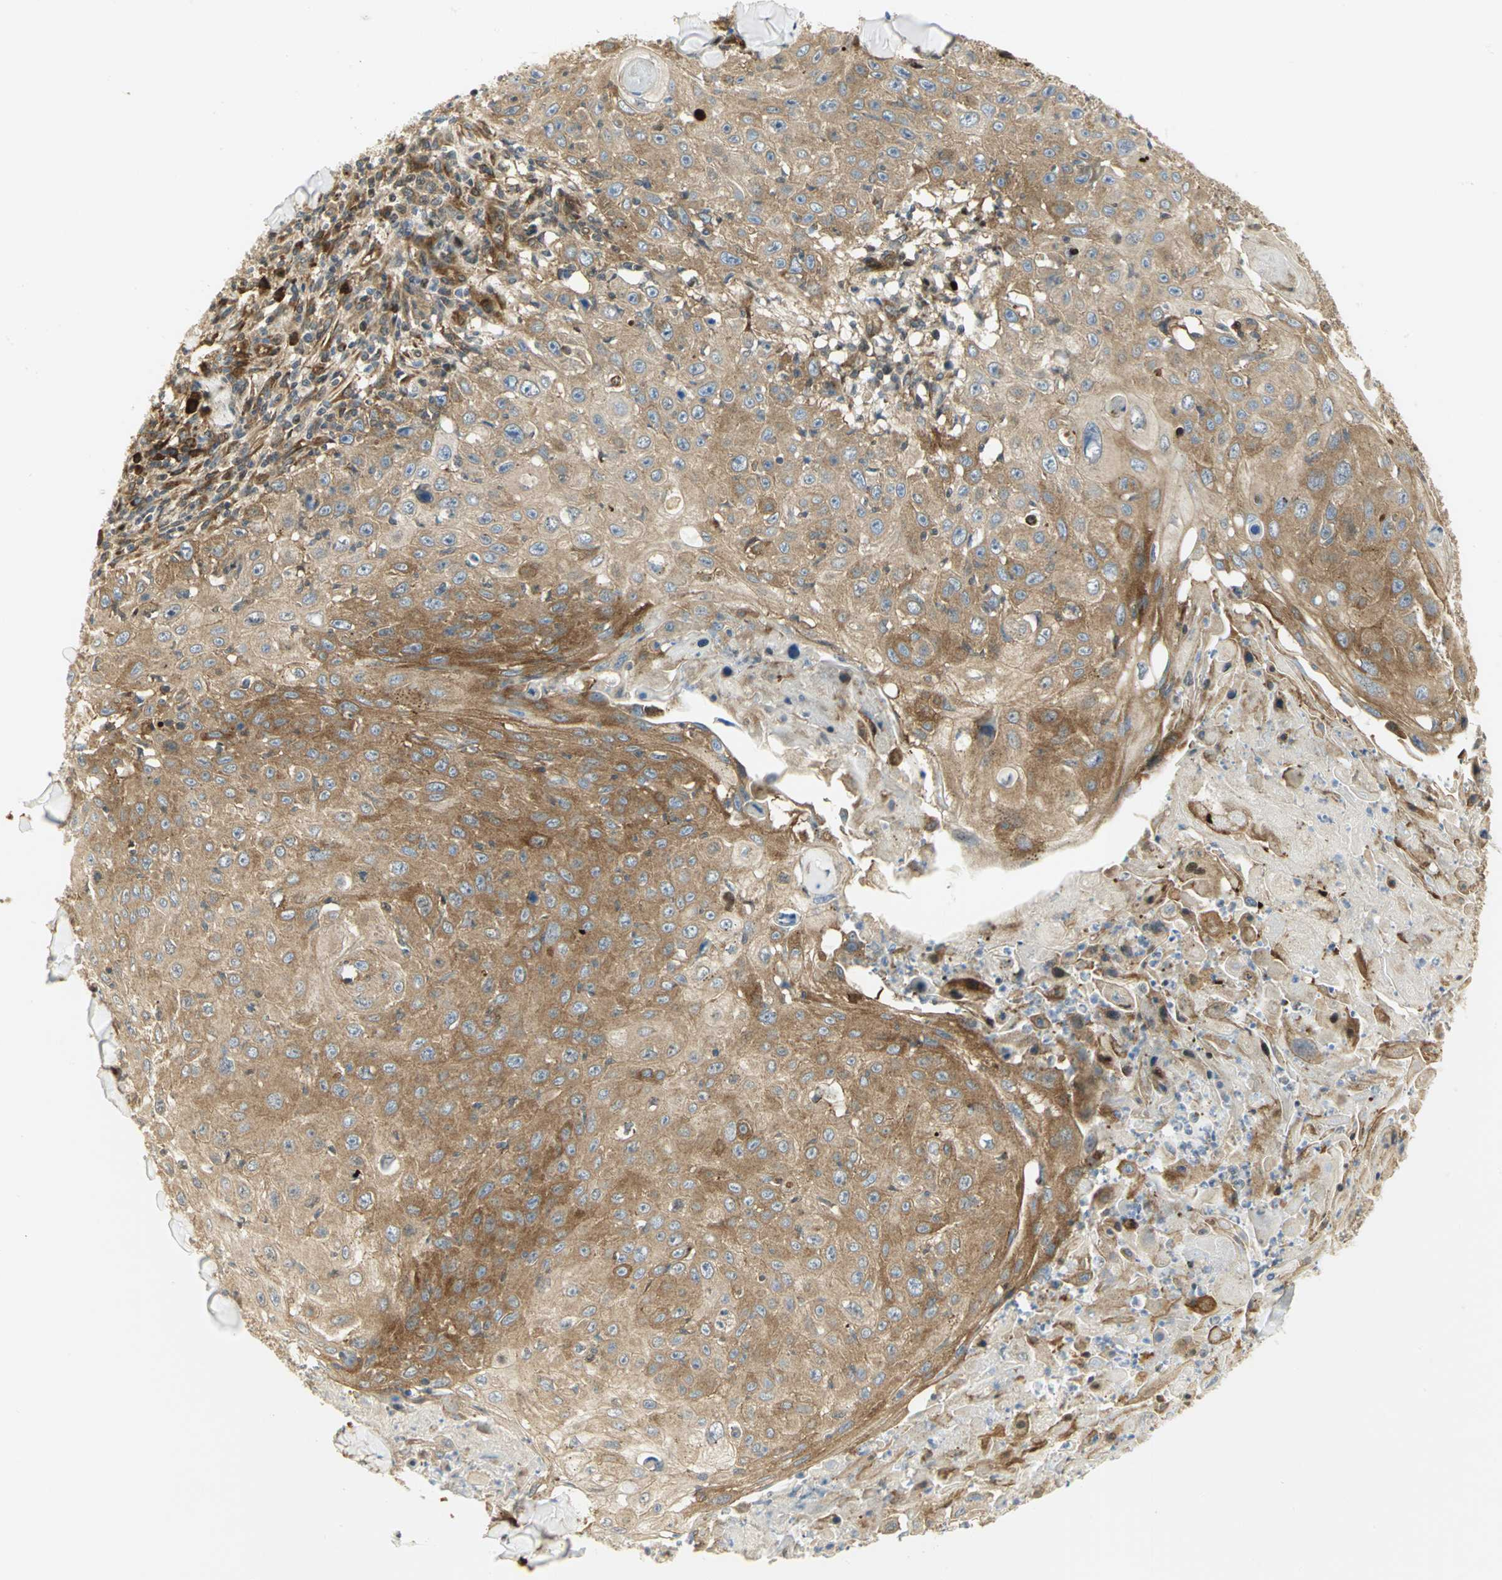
{"staining": {"intensity": "moderate", "quantity": ">75%", "location": "cytoplasmic/membranous"}, "tissue": "skin cancer", "cell_type": "Tumor cells", "image_type": "cancer", "snomed": [{"axis": "morphology", "description": "Squamous cell carcinoma, NOS"}, {"axis": "topography", "description": "Skin"}], "caption": "Moderate cytoplasmic/membranous expression is identified in approximately >75% of tumor cells in skin cancer.", "gene": "EEA1", "patient": {"sex": "male", "age": 86}}